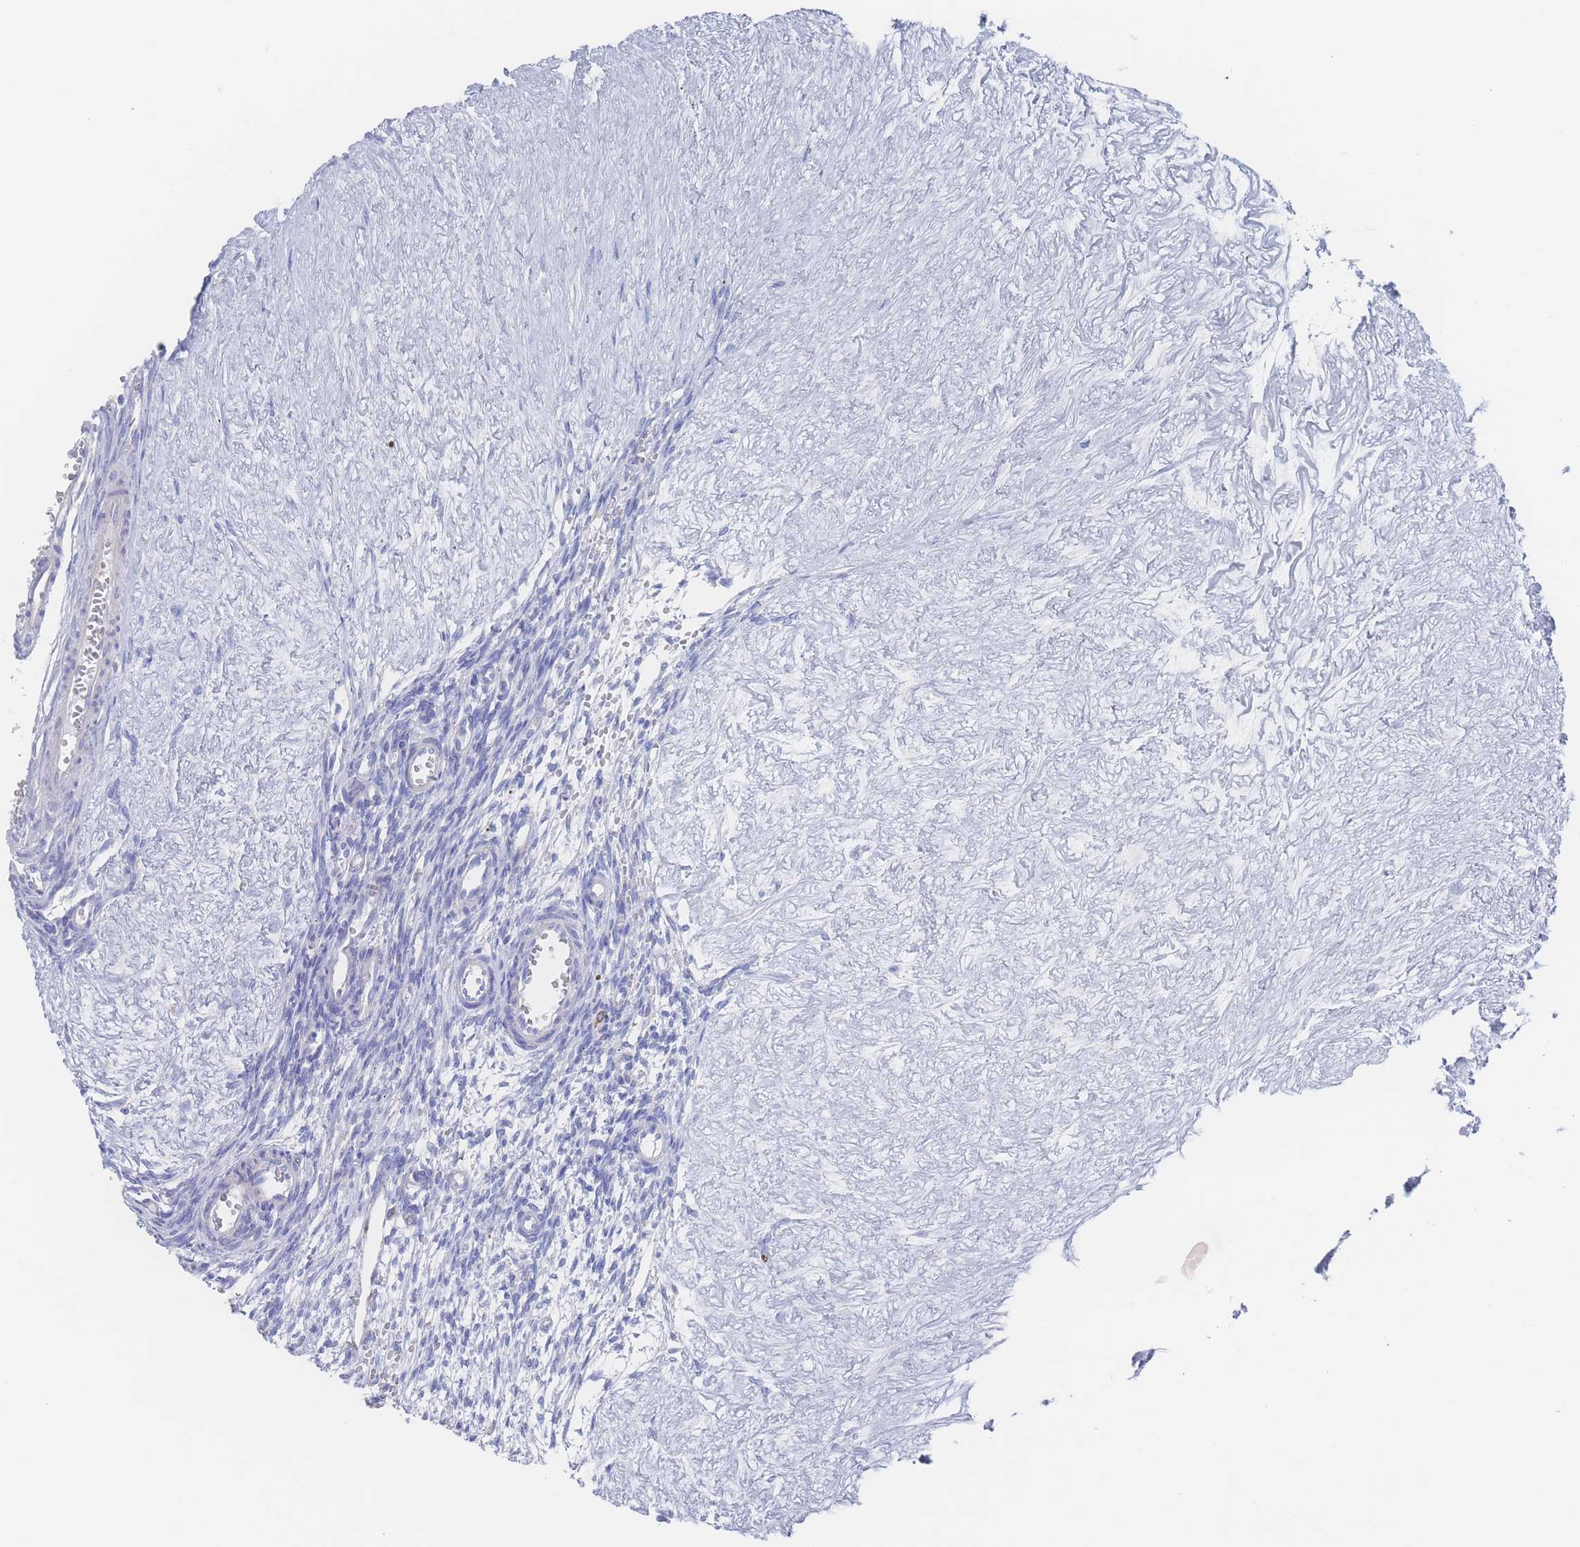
{"staining": {"intensity": "negative", "quantity": "none", "location": "none"}, "tissue": "ovary", "cell_type": "Ovarian stroma cells", "image_type": "normal", "snomed": [{"axis": "morphology", "description": "Normal tissue, NOS"}, {"axis": "topography", "description": "Ovary"}], "caption": "A high-resolution micrograph shows immunohistochemistry staining of benign ovary, which shows no significant positivity in ovarian stroma cells. The staining was performed using DAB to visualize the protein expression in brown, while the nuclei were stained in blue with hematoxylin (Magnification: 20x).", "gene": "SNPH", "patient": {"sex": "female", "age": 39}}